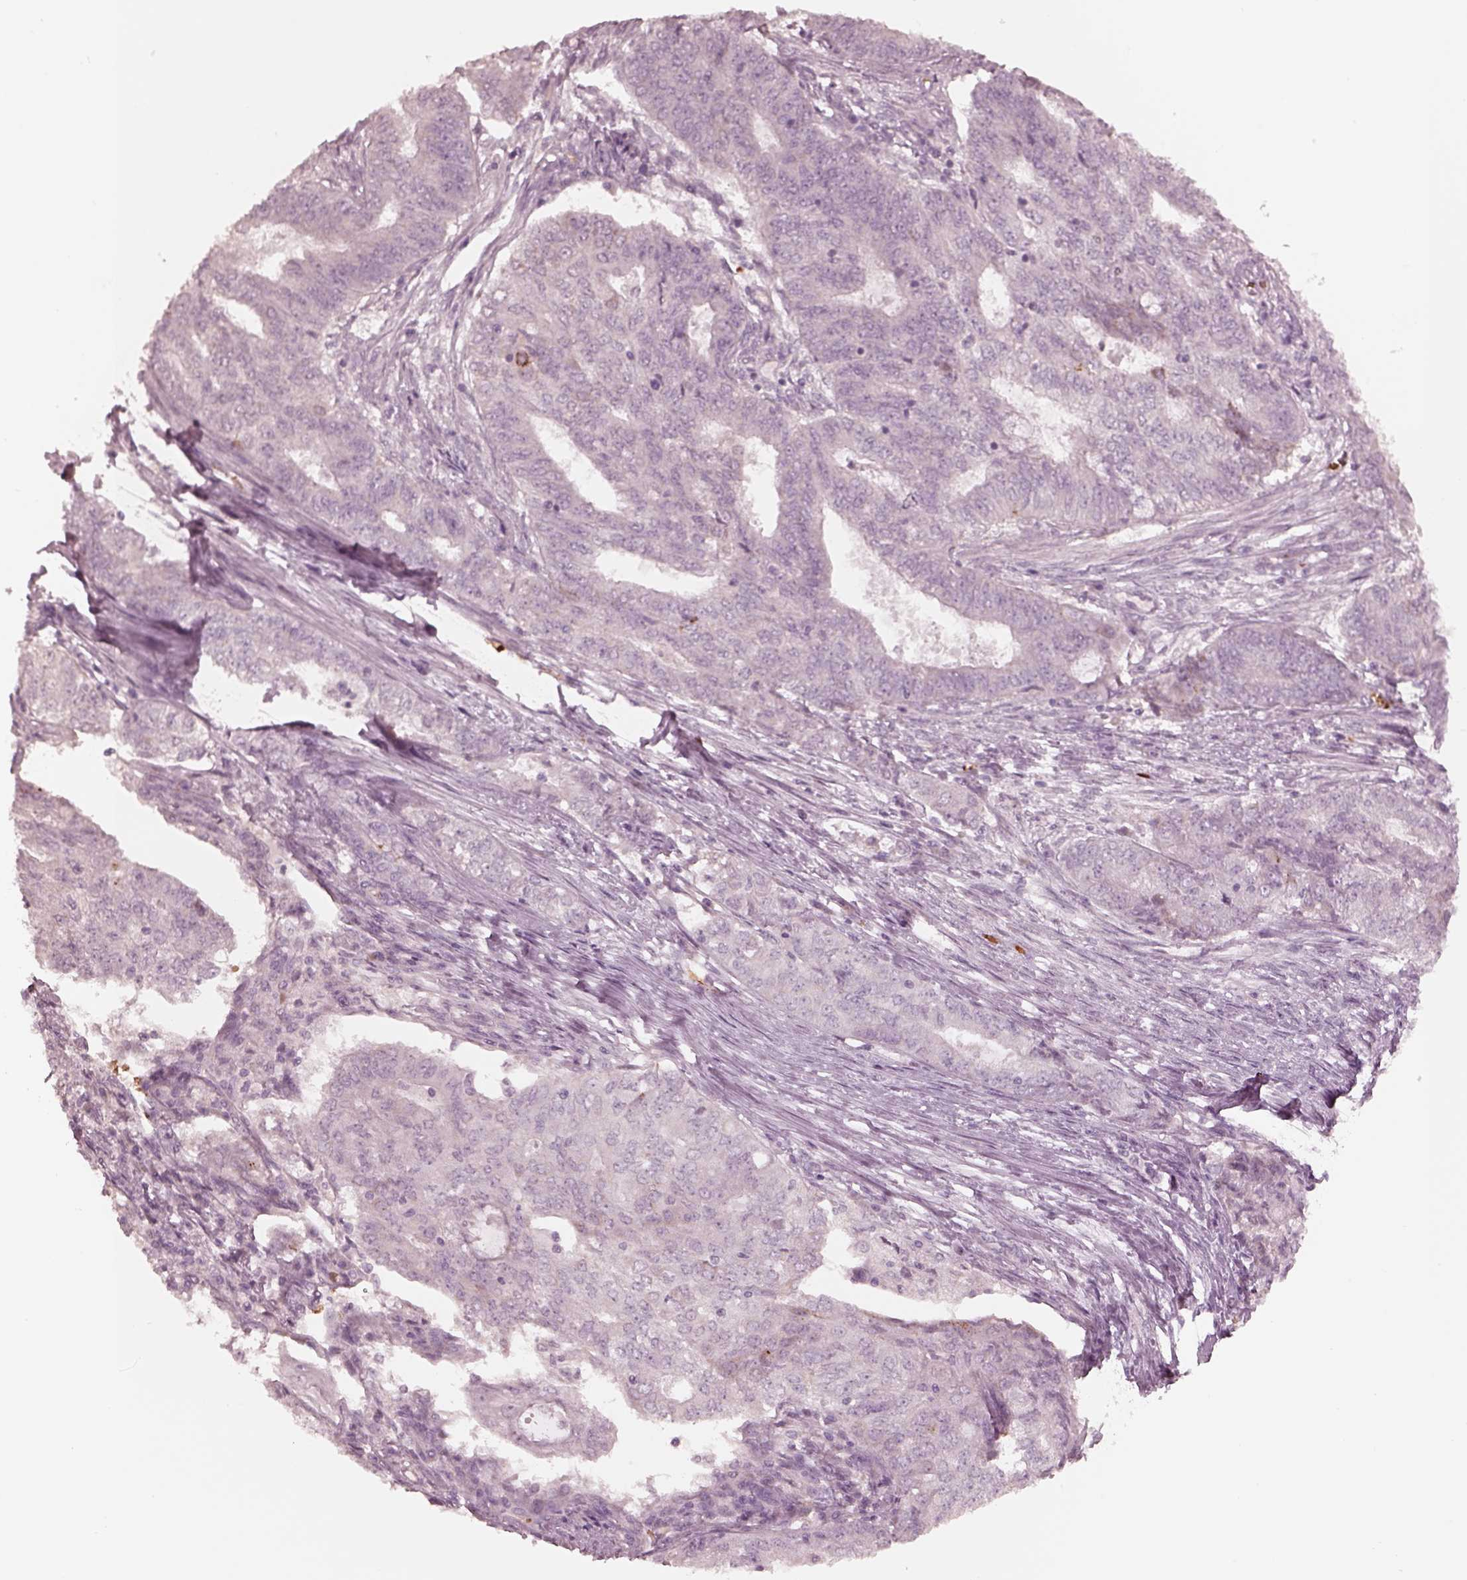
{"staining": {"intensity": "negative", "quantity": "none", "location": "none"}, "tissue": "endometrial cancer", "cell_type": "Tumor cells", "image_type": "cancer", "snomed": [{"axis": "morphology", "description": "Adenocarcinoma, NOS"}, {"axis": "topography", "description": "Endometrium"}], "caption": "Tumor cells are negative for protein expression in human endometrial cancer (adenocarcinoma). (DAB (3,3'-diaminobenzidine) immunohistochemistry (IHC), high magnification).", "gene": "ANKLE1", "patient": {"sex": "female", "age": 62}}